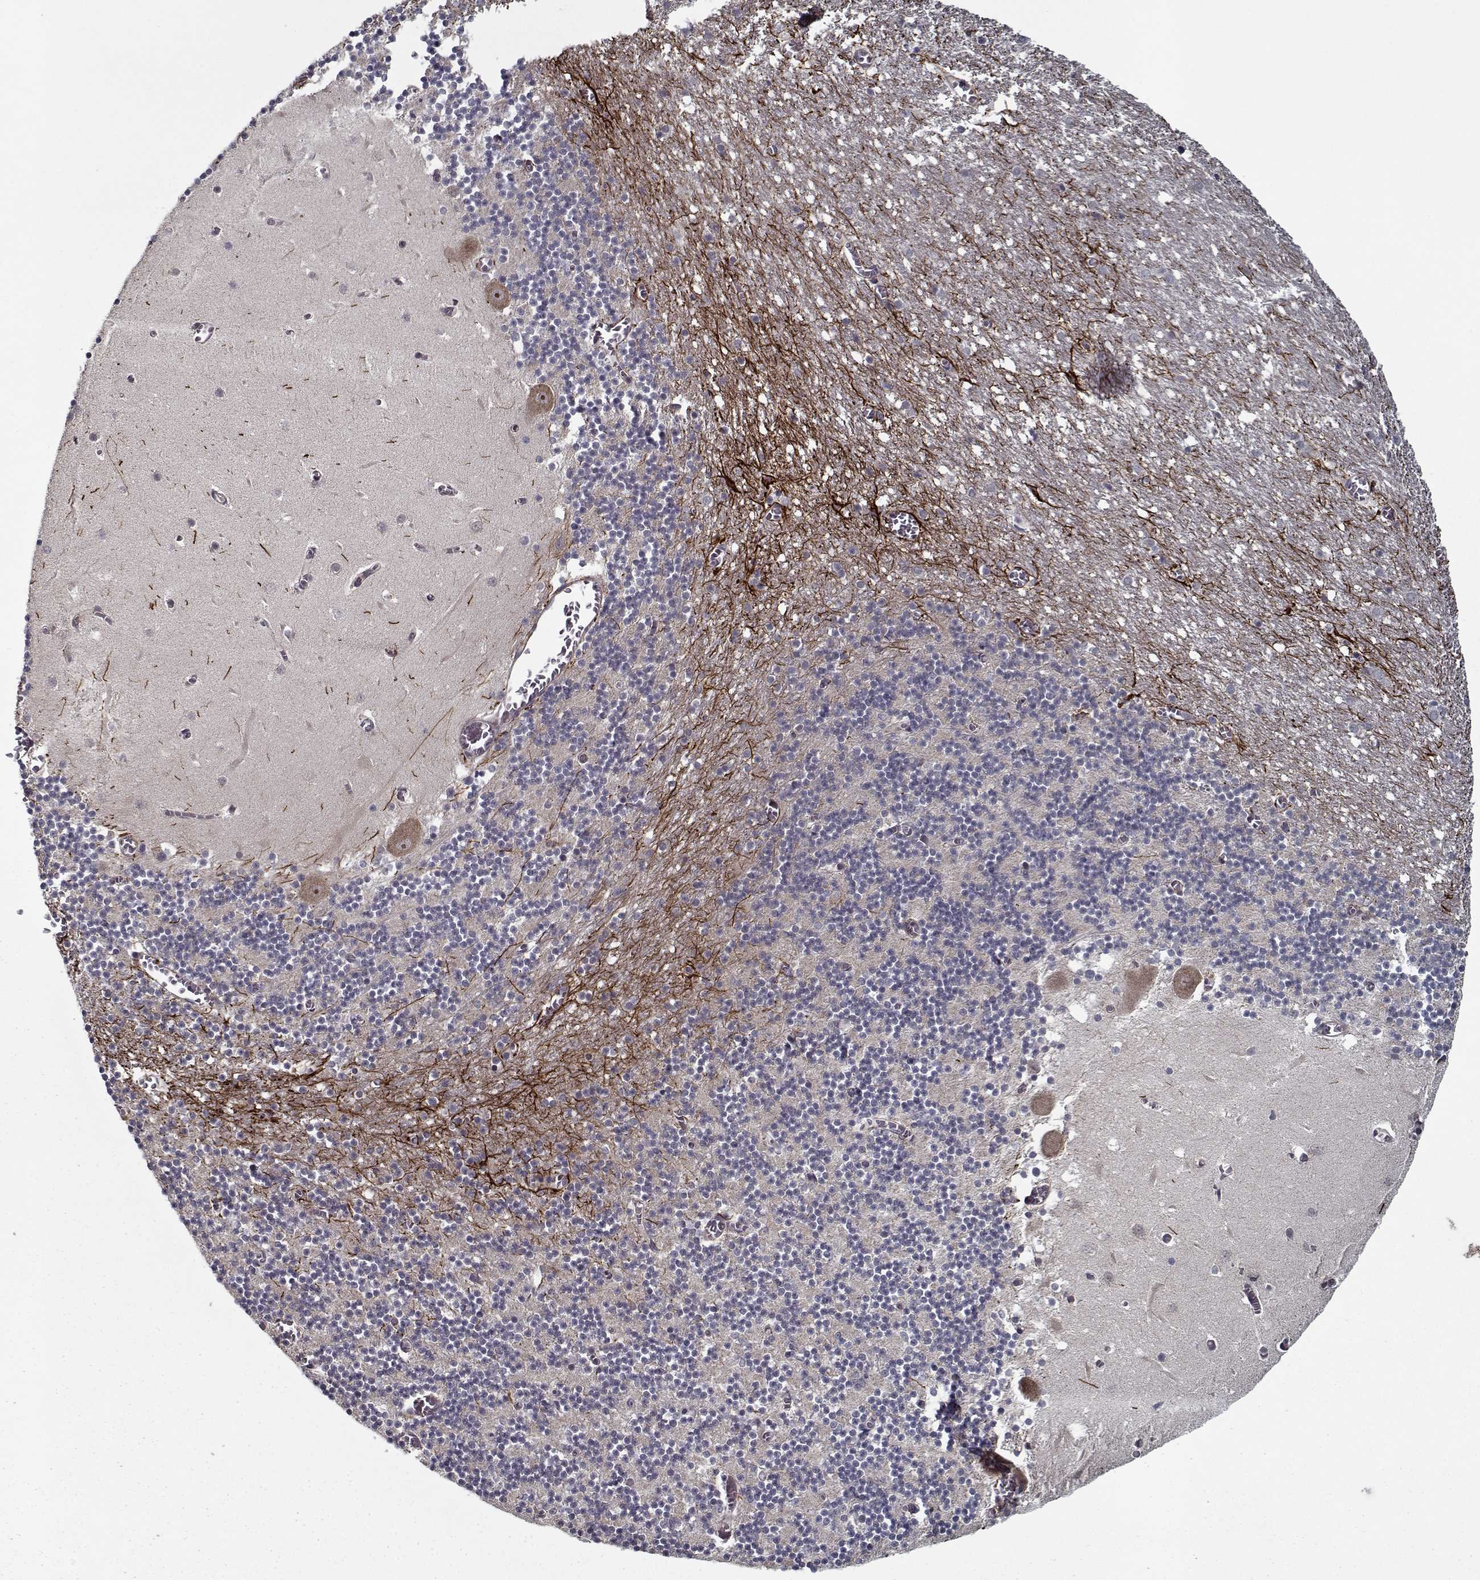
{"staining": {"intensity": "weak", "quantity": "<25%", "location": "cytoplasmic/membranous"}, "tissue": "cerebellum", "cell_type": "Cells in granular layer", "image_type": "normal", "snomed": [{"axis": "morphology", "description": "Normal tissue, NOS"}, {"axis": "topography", "description": "Cerebellum"}], "caption": "The image exhibits no significant positivity in cells in granular layer of cerebellum.", "gene": "NLK", "patient": {"sex": "female", "age": 28}}